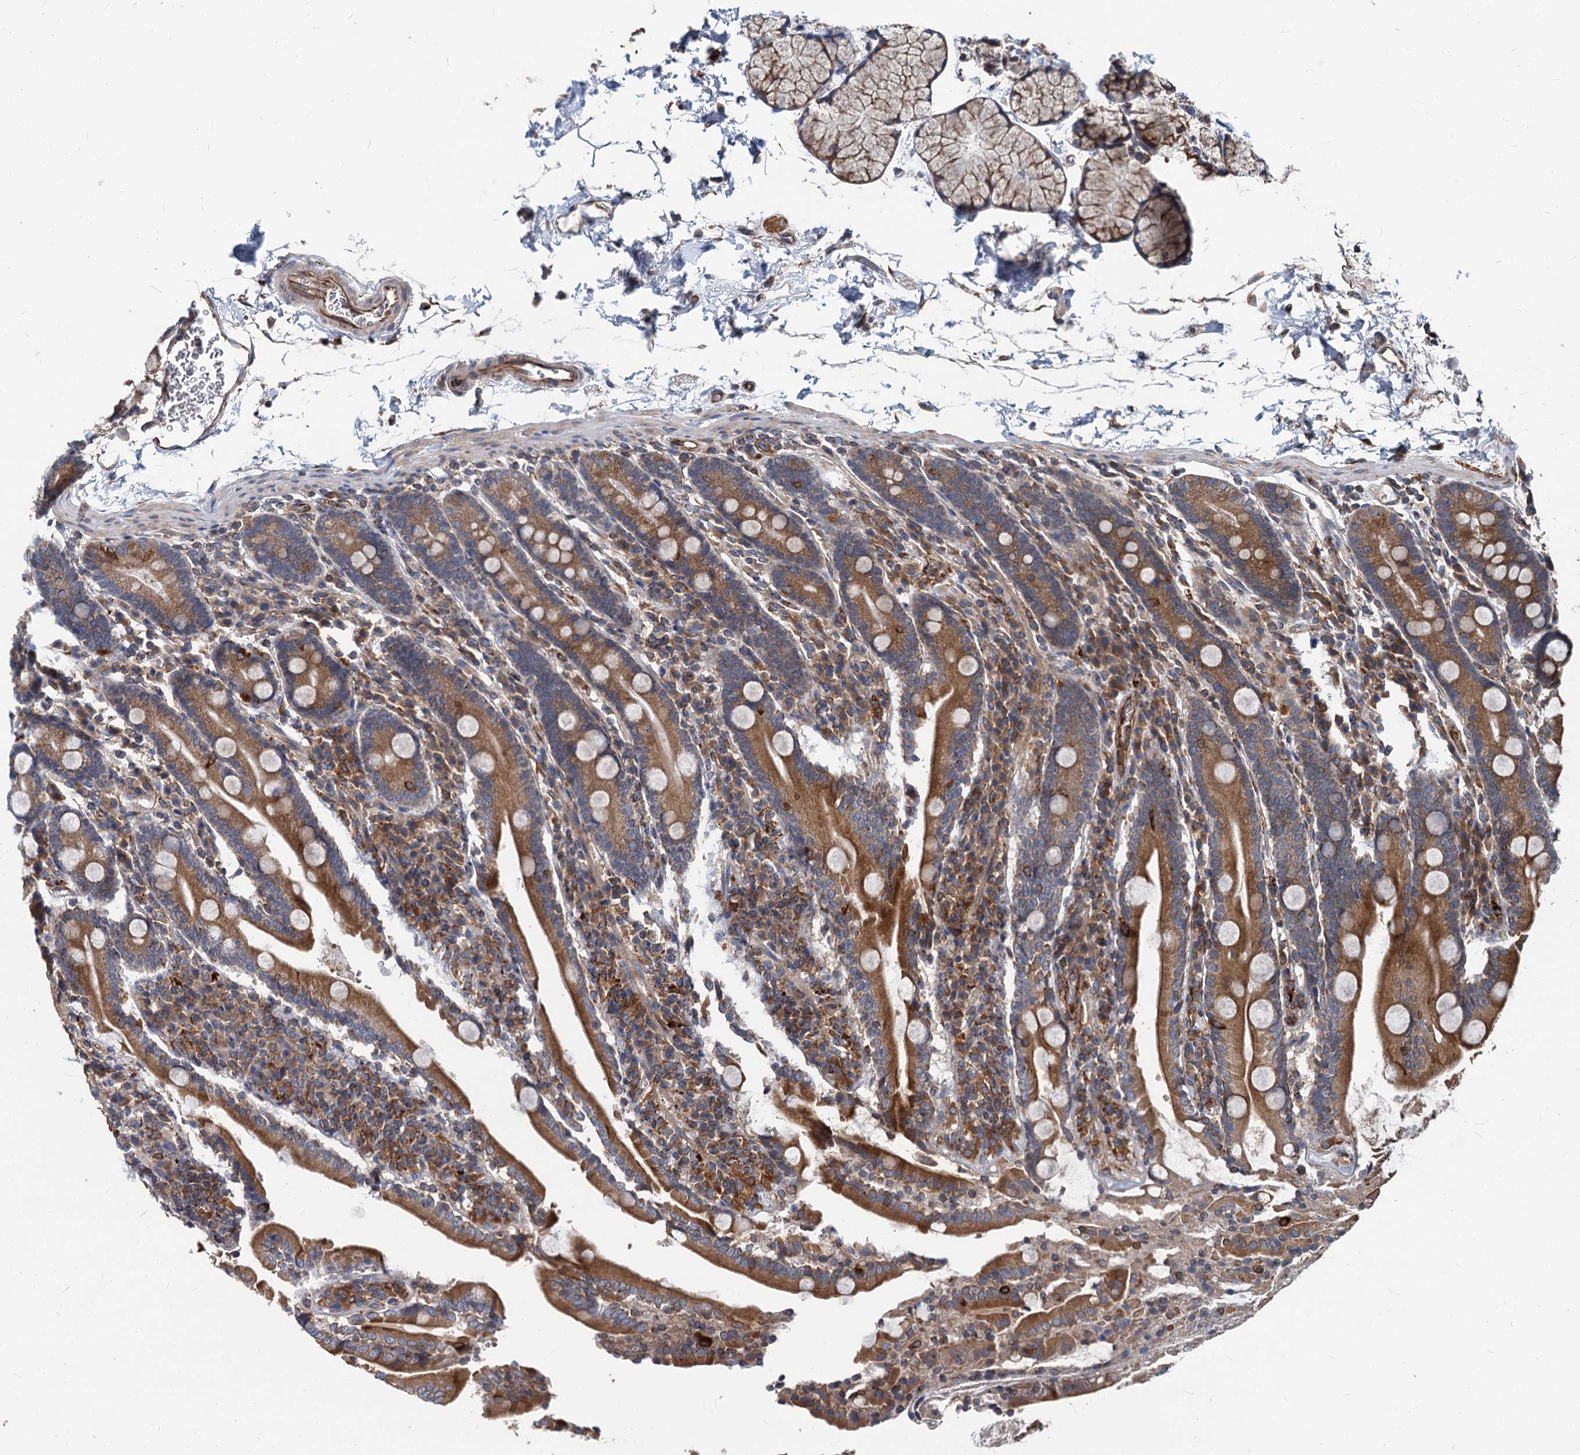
{"staining": {"intensity": "moderate", "quantity": ">75%", "location": "cytoplasmic/membranous"}, "tissue": "duodenum", "cell_type": "Glandular cells", "image_type": "normal", "snomed": [{"axis": "morphology", "description": "Normal tissue, NOS"}, {"axis": "topography", "description": "Duodenum"}], "caption": "Moderate cytoplasmic/membranous staining is seen in approximately >75% of glandular cells in normal duodenum.", "gene": "STIM1", "patient": {"sex": "male", "age": 35}}